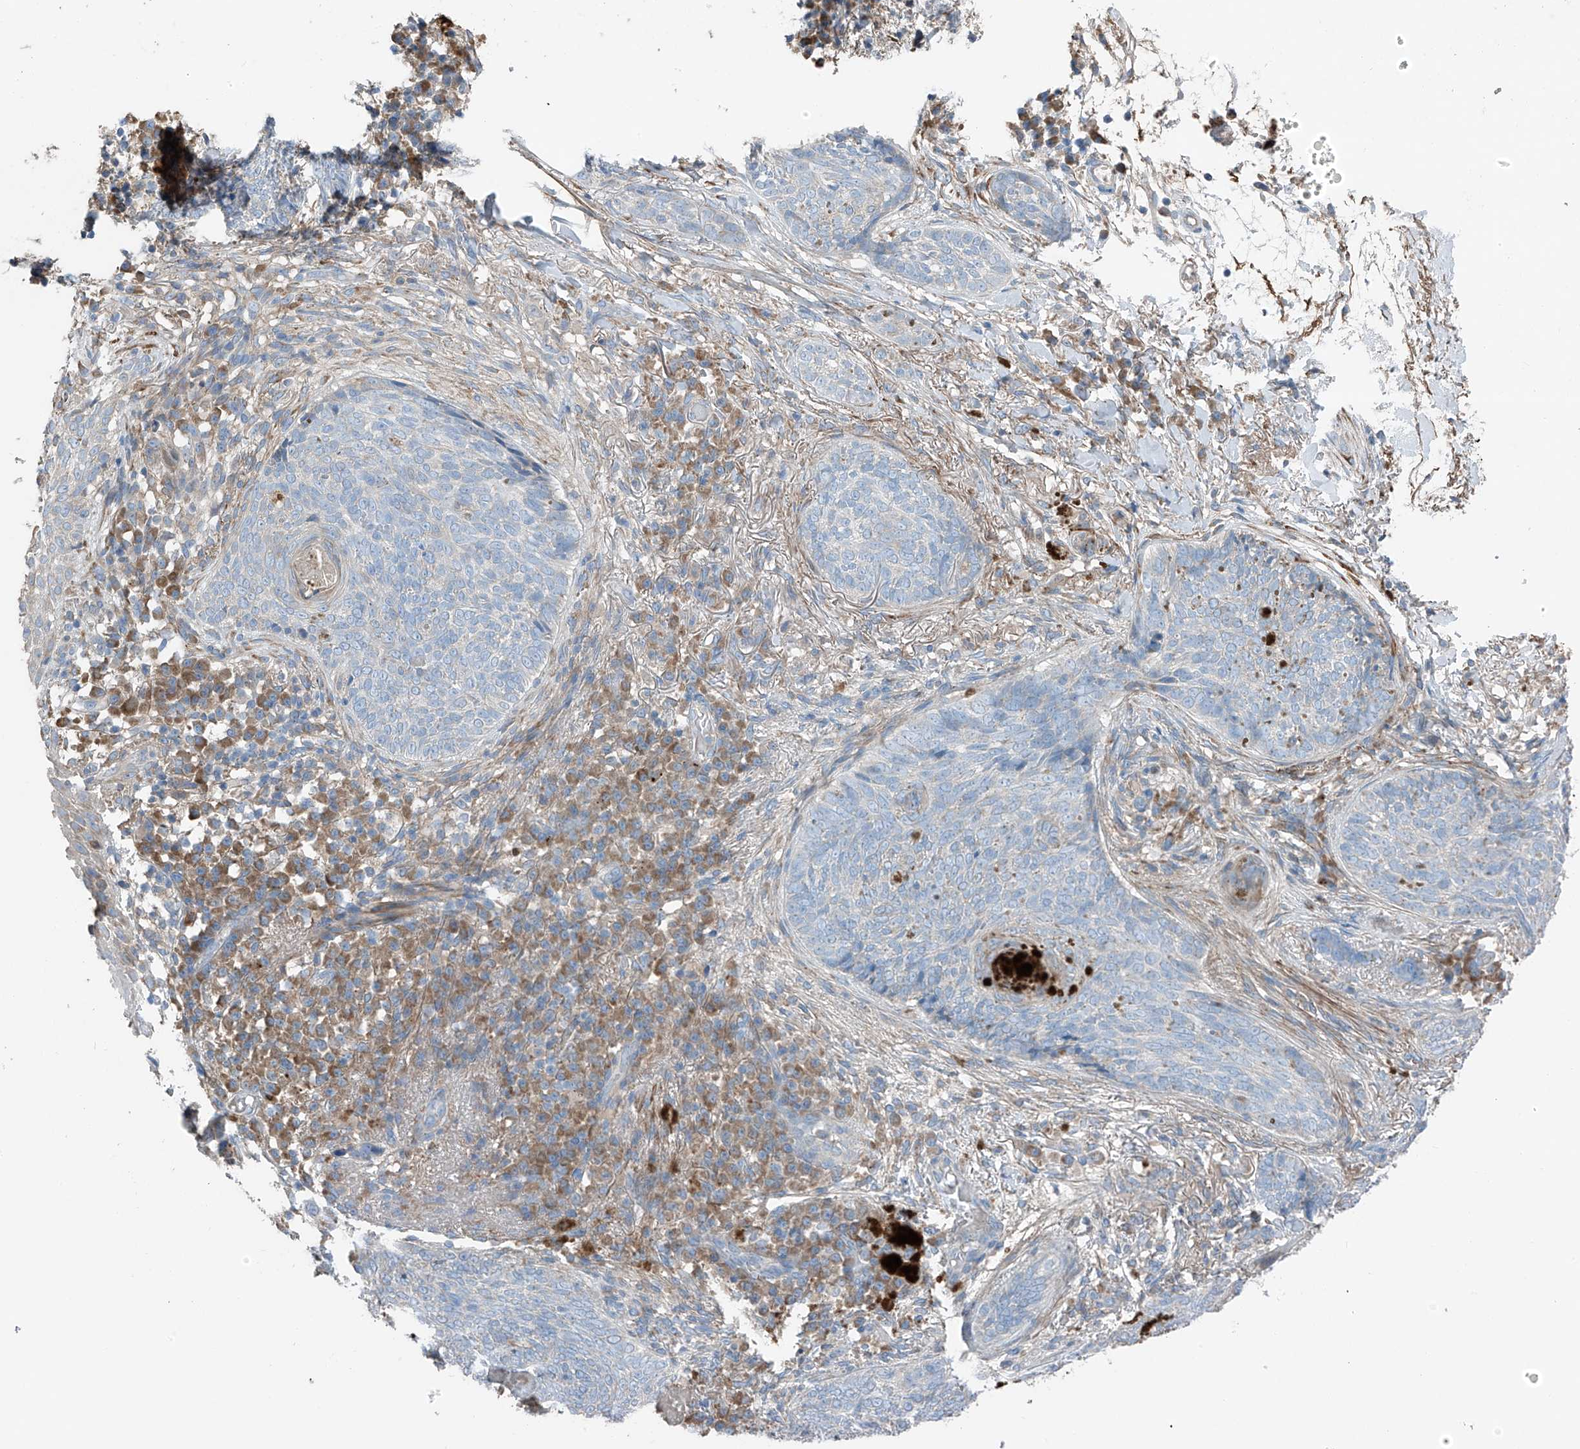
{"staining": {"intensity": "negative", "quantity": "none", "location": "none"}, "tissue": "skin cancer", "cell_type": "Tumor cells", "image_type": "cancer", "snomed": [{"axis": "morphology", "description": "Basal cell carcinoma"}, {"axis": "topography", "description": "Skin"}], "caption": "Tumor cells show no significant protein positivity in skin cancer (basal cell carcinoma). (Immunohistochemistry (ihc), brightfield microscopy, high magnification).", "gene": "GALNTL6", "patient": {"sex": "male", "age": 85}}